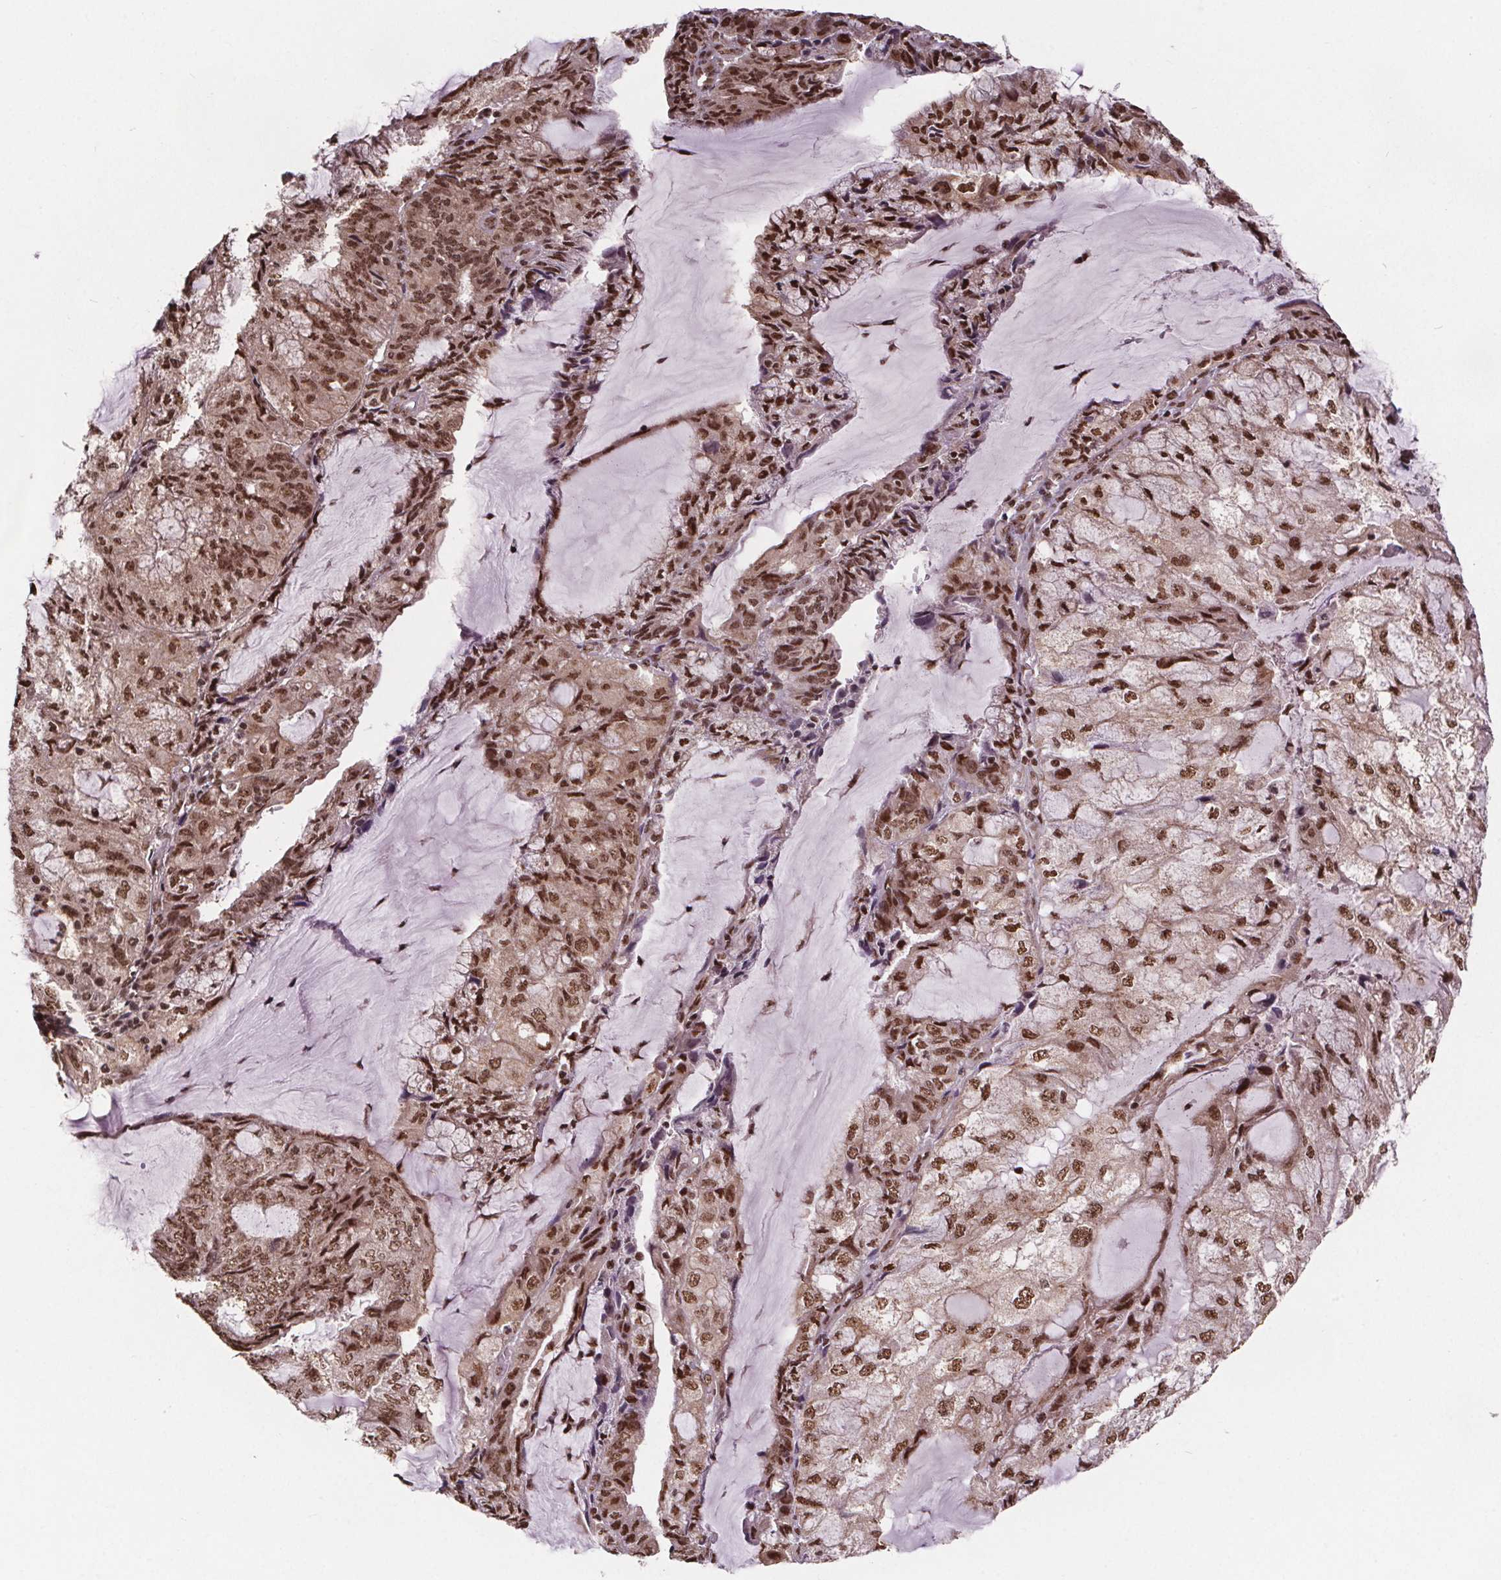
{"staining": {"intensity": "moderate", "quantity": ">75%", "location": "nuclear"}, "tissue": "endometrial cancer", "cell_type": "Tumor cells", "image_type": "cancer", "snomed": [{"axis": "morphology", "description": "Adenocarcinoma, NOS"}, {"axis": "topography", "description": "Endometrium"}], "caption": "Immunohistochemical staining of adenocarcinoma (endometrial) shows medium levels of moderate nuclear protein expression in approximately >75% of tumor cells.", "gene": "JARID2", "patient": {"sex": "female", "age": 81}}